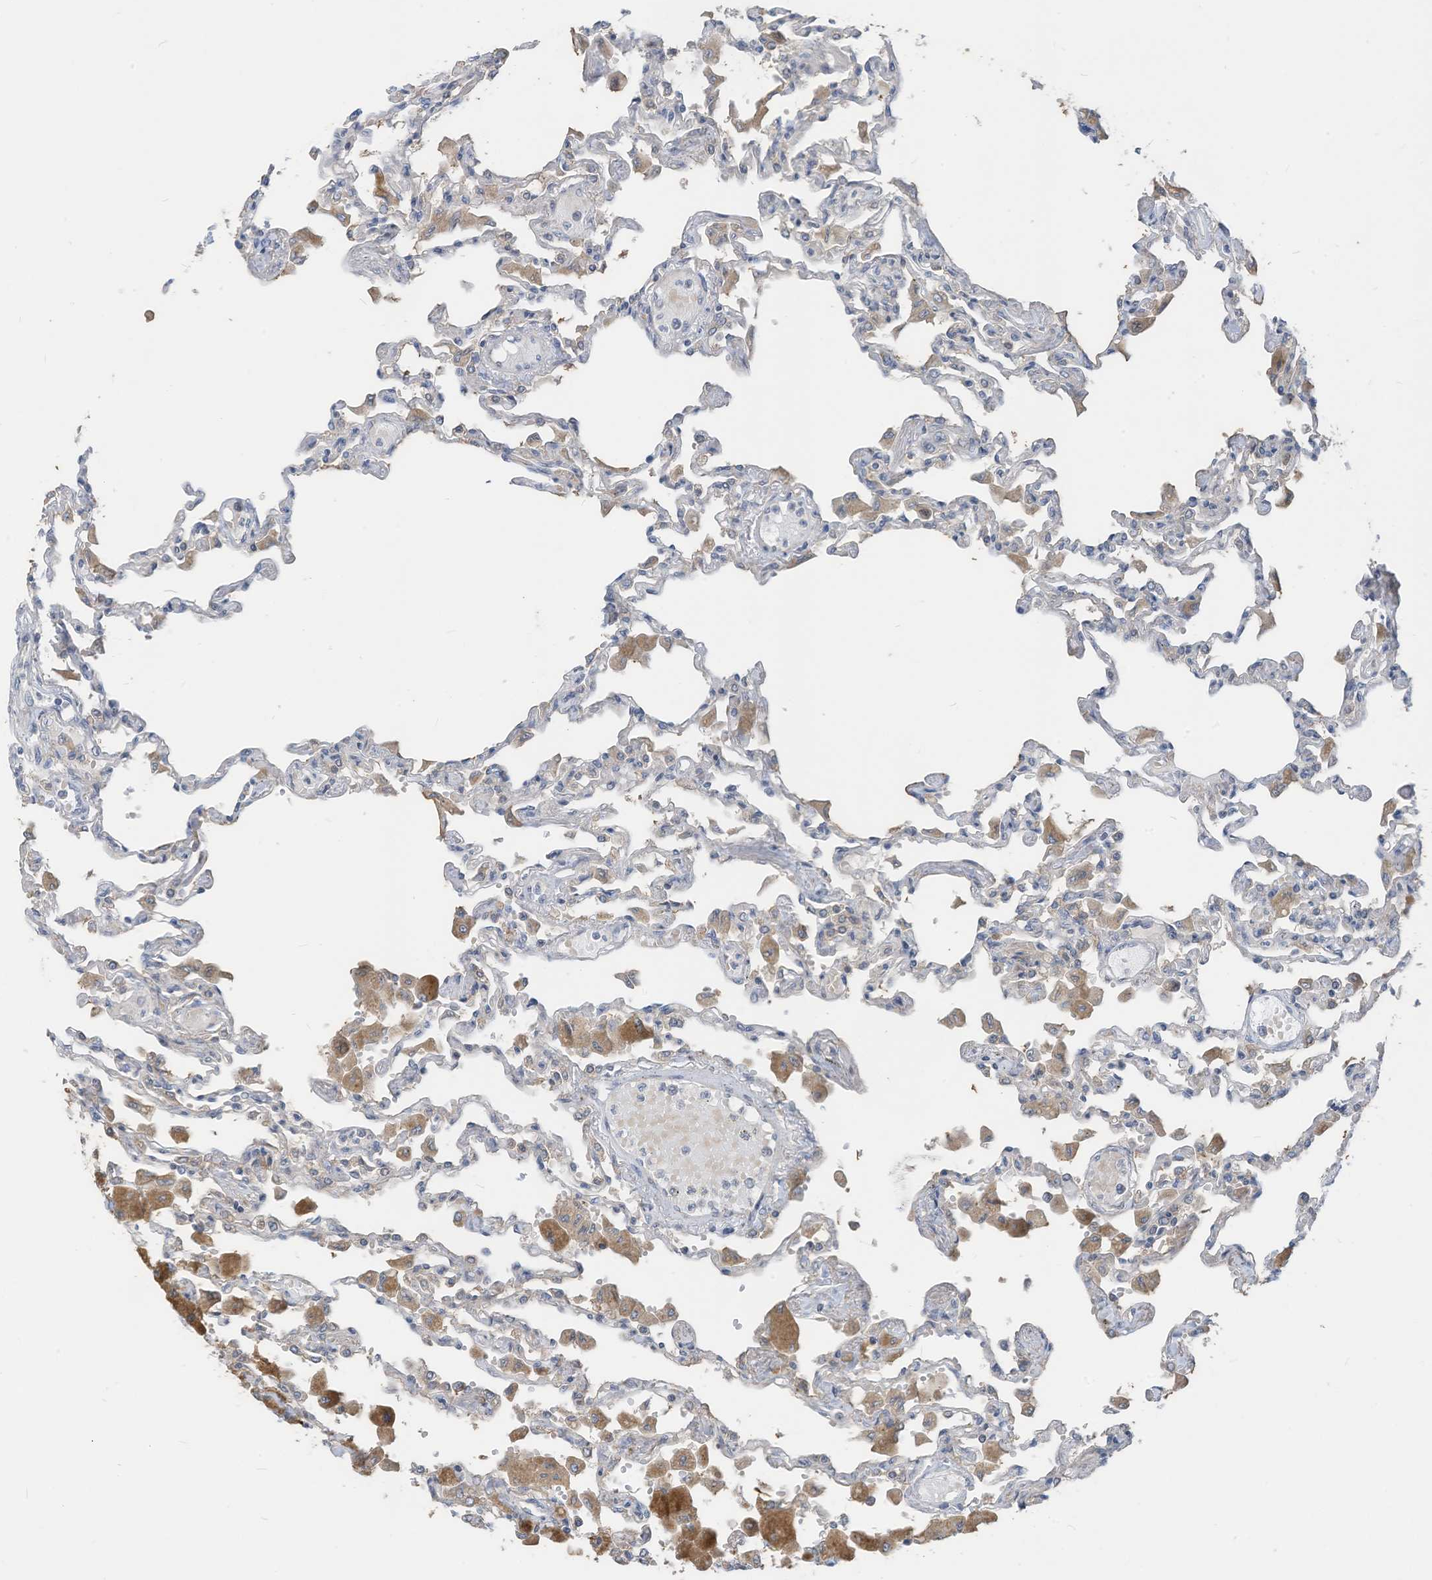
{"staining": {"intensity": "negative", "quantity": "none", "location": "none"}, "tissue": "lung", "cell_type": "Alveolar cells", "image_type": "normal", "snomed": [{"axis": "morphology", "description": "Normal tissue, NOS"}, {"axis": "topography", "description": "Bronchus"}, {"axis": "topography", "description": "Lung"}], "caption": "Immunohistochemistry (IHC) of unremarkable lung demonstrates no positivity in alveolar cells. (Immunohistochemistry (IHC), brightfield microscopy, high magnification).", "gene": "LDAH", "patient": {"sex": "female", "age": 49}}